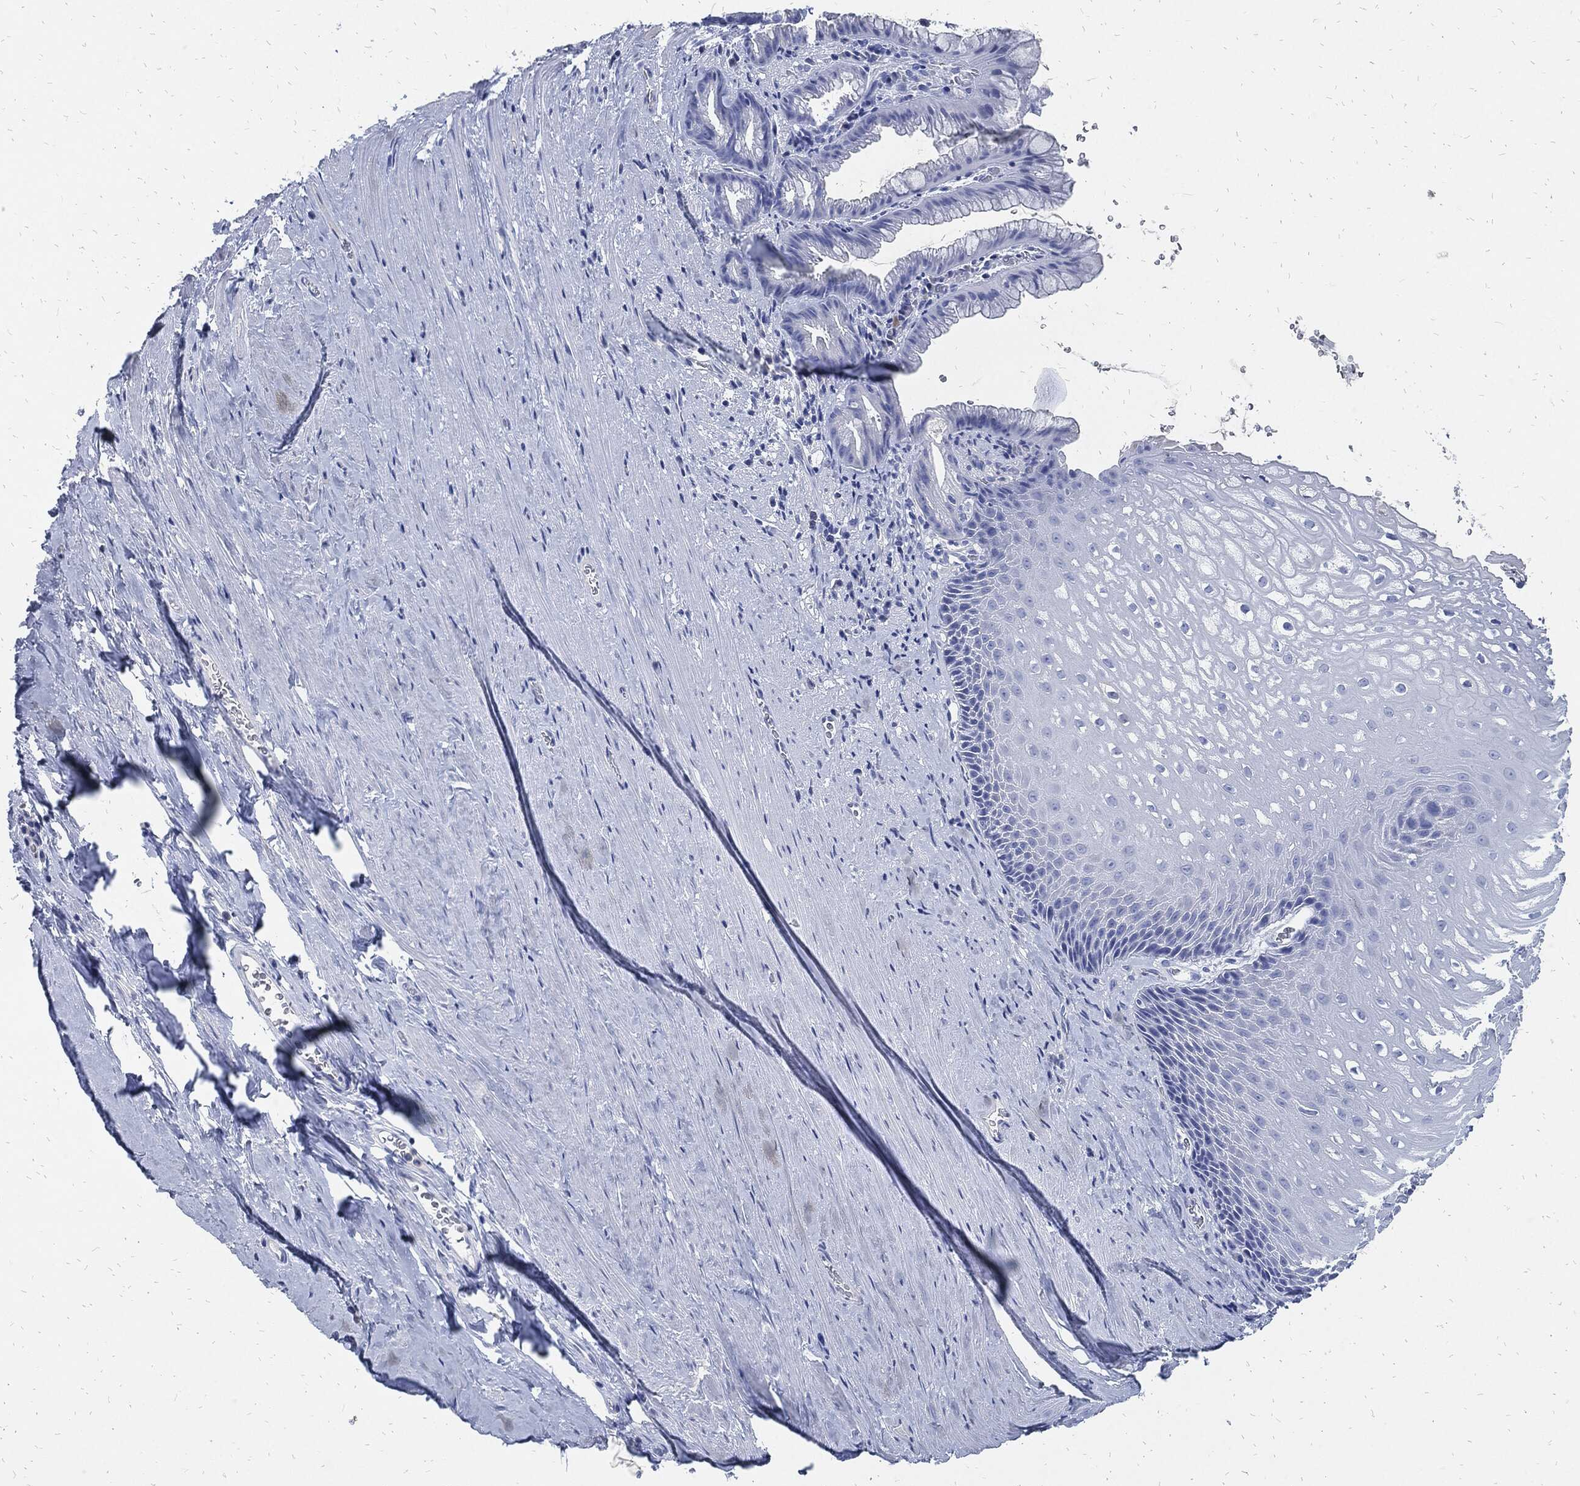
{"staining": {"intensity": "negative", "quantity": "none", "location": "none"}, "tissue": "esophagus", "cell_type": "Squamous epithelial cells", "image_type": "normal", "snomed": [{"axis": "morphology", "description": "Normal tissue, NOS"}, {"axis": "topography", "description": "Esophagus"}], "caption": "Squamous epithelial cells show no significant staining in unremarkable esophagus. (Stains: DAB (3,3'-diaminobenzidine) IHC with hematoxylin counter stain, Microscopy: brightfield microscopy at high magnification).", "gene": "FABP4", "patient": {"sex": "male", "age": 64}}